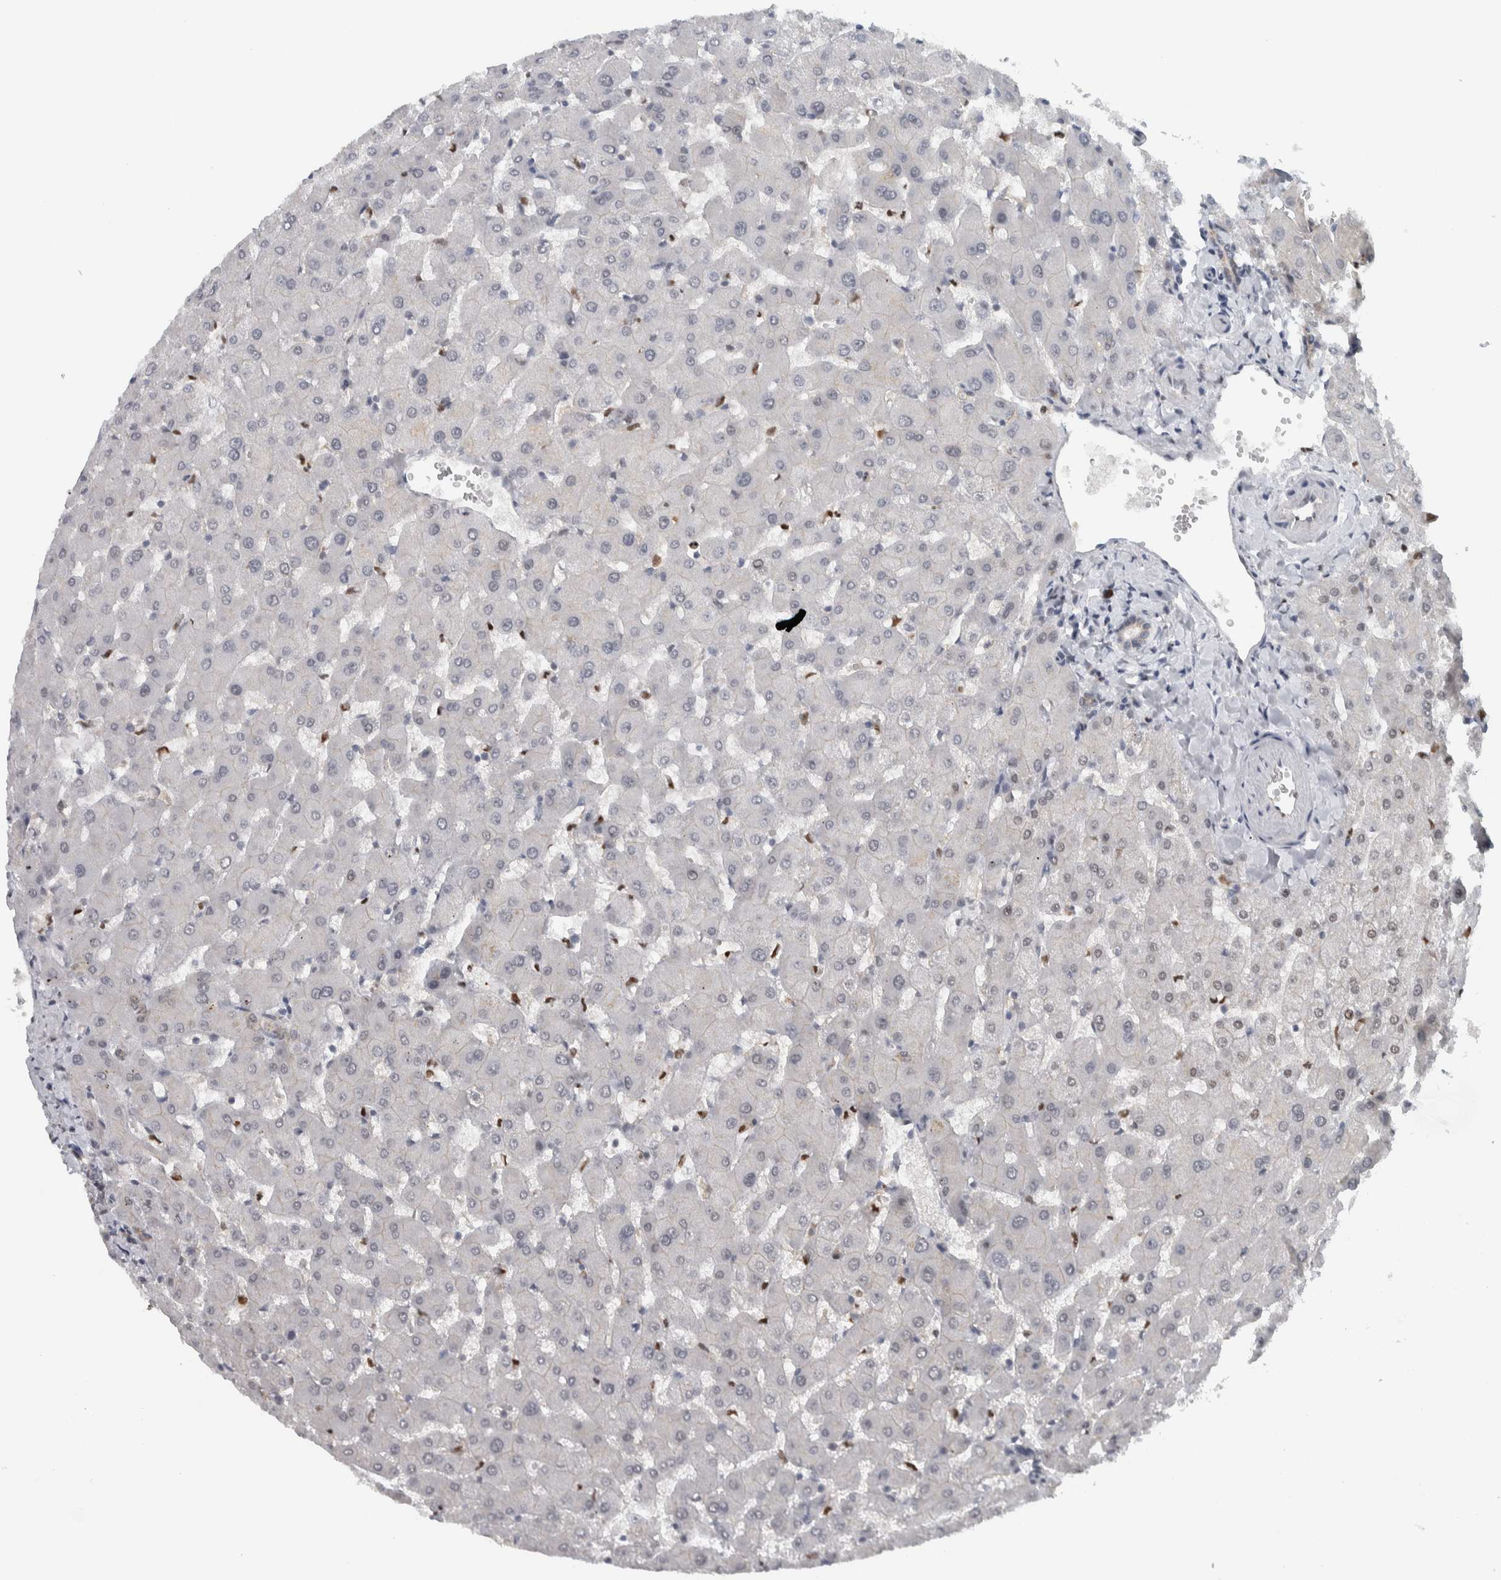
{"staining": {"intensity": "weak", "quantity": "25%-75%", "location": "cytoplasmic/membranous"}, "tissue": "liver", "cell_type": "Cholangiocytes", "image_type": "normal", "snomed": [{"axis": "morphology", "description": "Normal tissue, NOS"}, {"axis": "topography", "description": "Liver"}], "caption": "IHC histopathology image of benign liver: liver stained using immunohistochemistry reveals low levels of weak protein expression localized specifically in the cytoplasmic/membranous of cholangiocytes, appearing as a cytoplasmic/membranous brown color.", "gene": "ADPRM", "patient": {"sex": "female", "age": 63}}